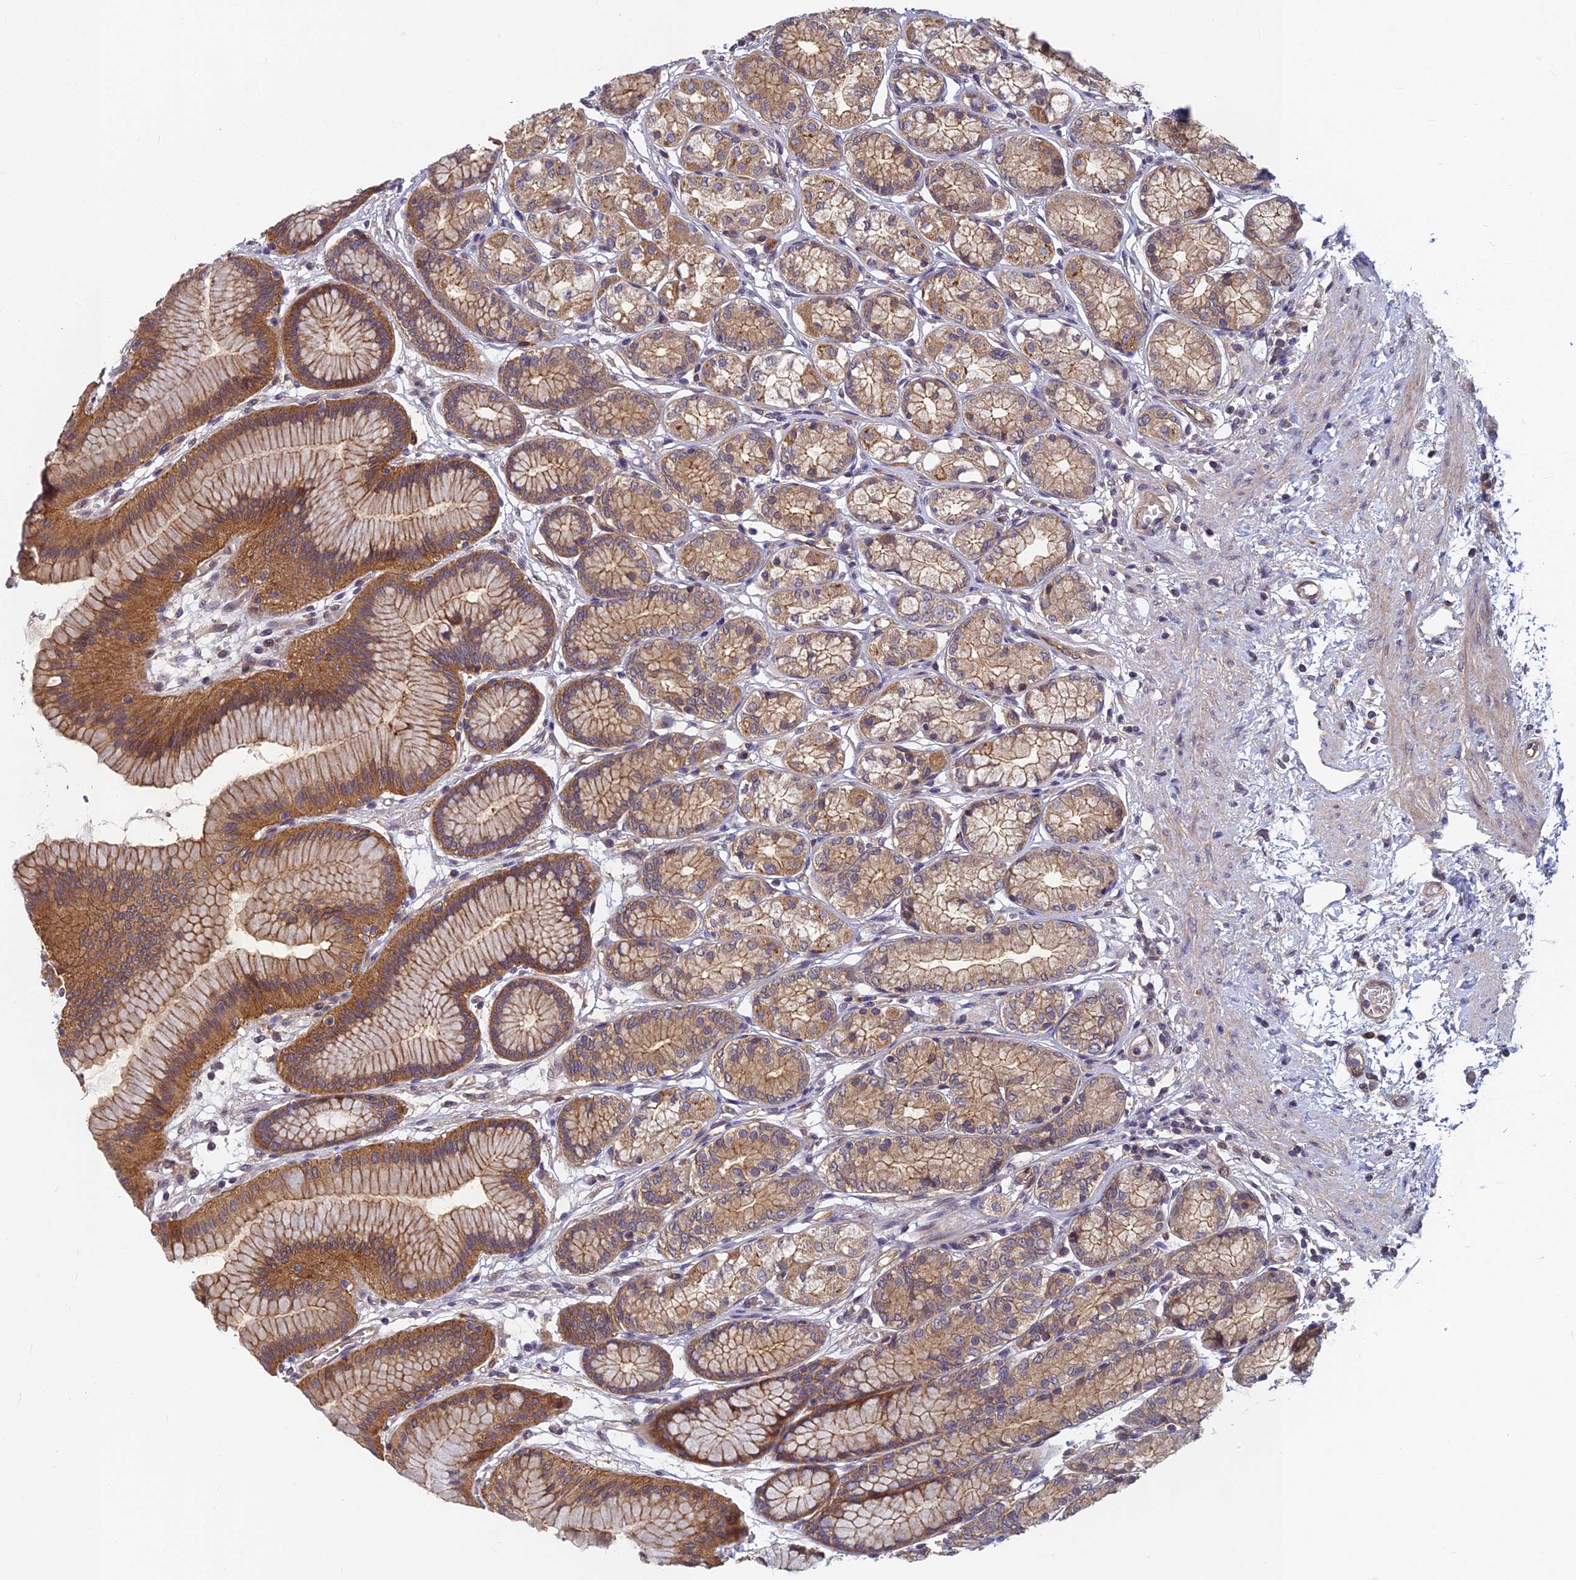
{"staining": {"intensity": "moderate", "quantity": ">75%", "location": "cytoplasmic/membranous"}, "tissue": "stomach", "cell_type": "Glandular cells", "image_type": "normal", "snomed": [{"axis": "morphology", "description": "Normal tissue, NOS"}, {"axis": "morphology", "description": "Adenocarcinoma, NOS"}, {"axis": "morphology", "description": "Adenocarcinoma, High grade"}, {"axis": "topography", "description": "Stomach, upper"}, {"axis": "topography", "description": "Stomach"}], "caption": "Moderate cytoplasmic/membranous expression for a protein is identified in approximately >75% of glandular cells of normal stomach using IHC.", "gene": "PIKFYVE", "patient": {"sex": "female", "age": 65}}